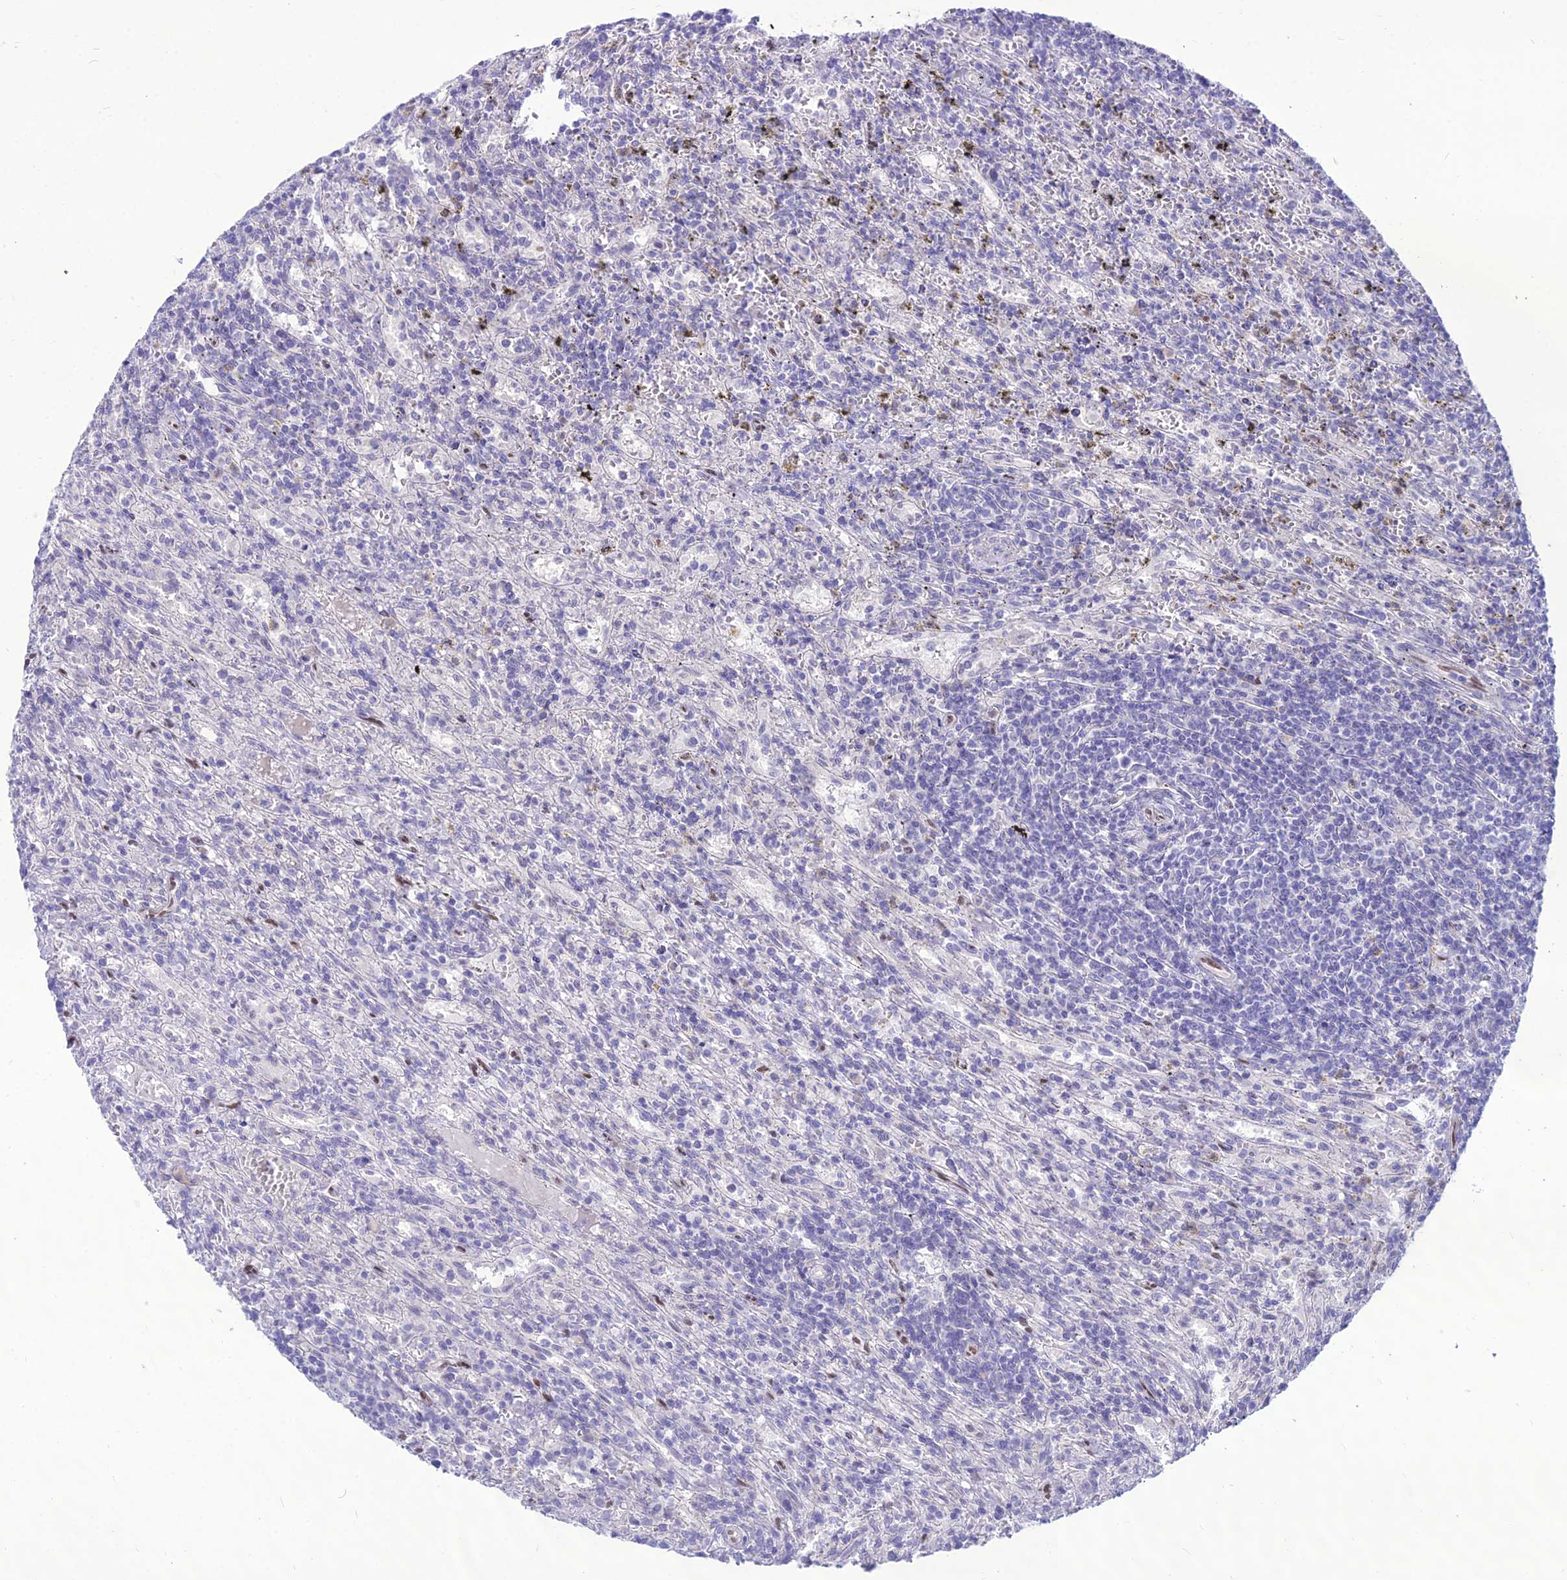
{"staining": {"intensity": "negative", "quantity": "none", "location": "none"}, "tissue": "lymphoma", "cell_type": "Tumor cells", "image_type": "cancer", "snomed": [{"axis": "morphology", "description": "Malignant lymphoma, non-Hodgkin's type, Low grade"}, {"axis": "topography", "description": "Spleen"}], "caption": "A photomicrograph of human malignant lymphoma, non-Hodgkin's type (low-grade) is negative for staining in tumor cells. (DAB immunohistochemistry (IHC) with hematoxylin counter stain).", "gene": "NOVA2", "patient": {"sex": "male", "age": 76}}